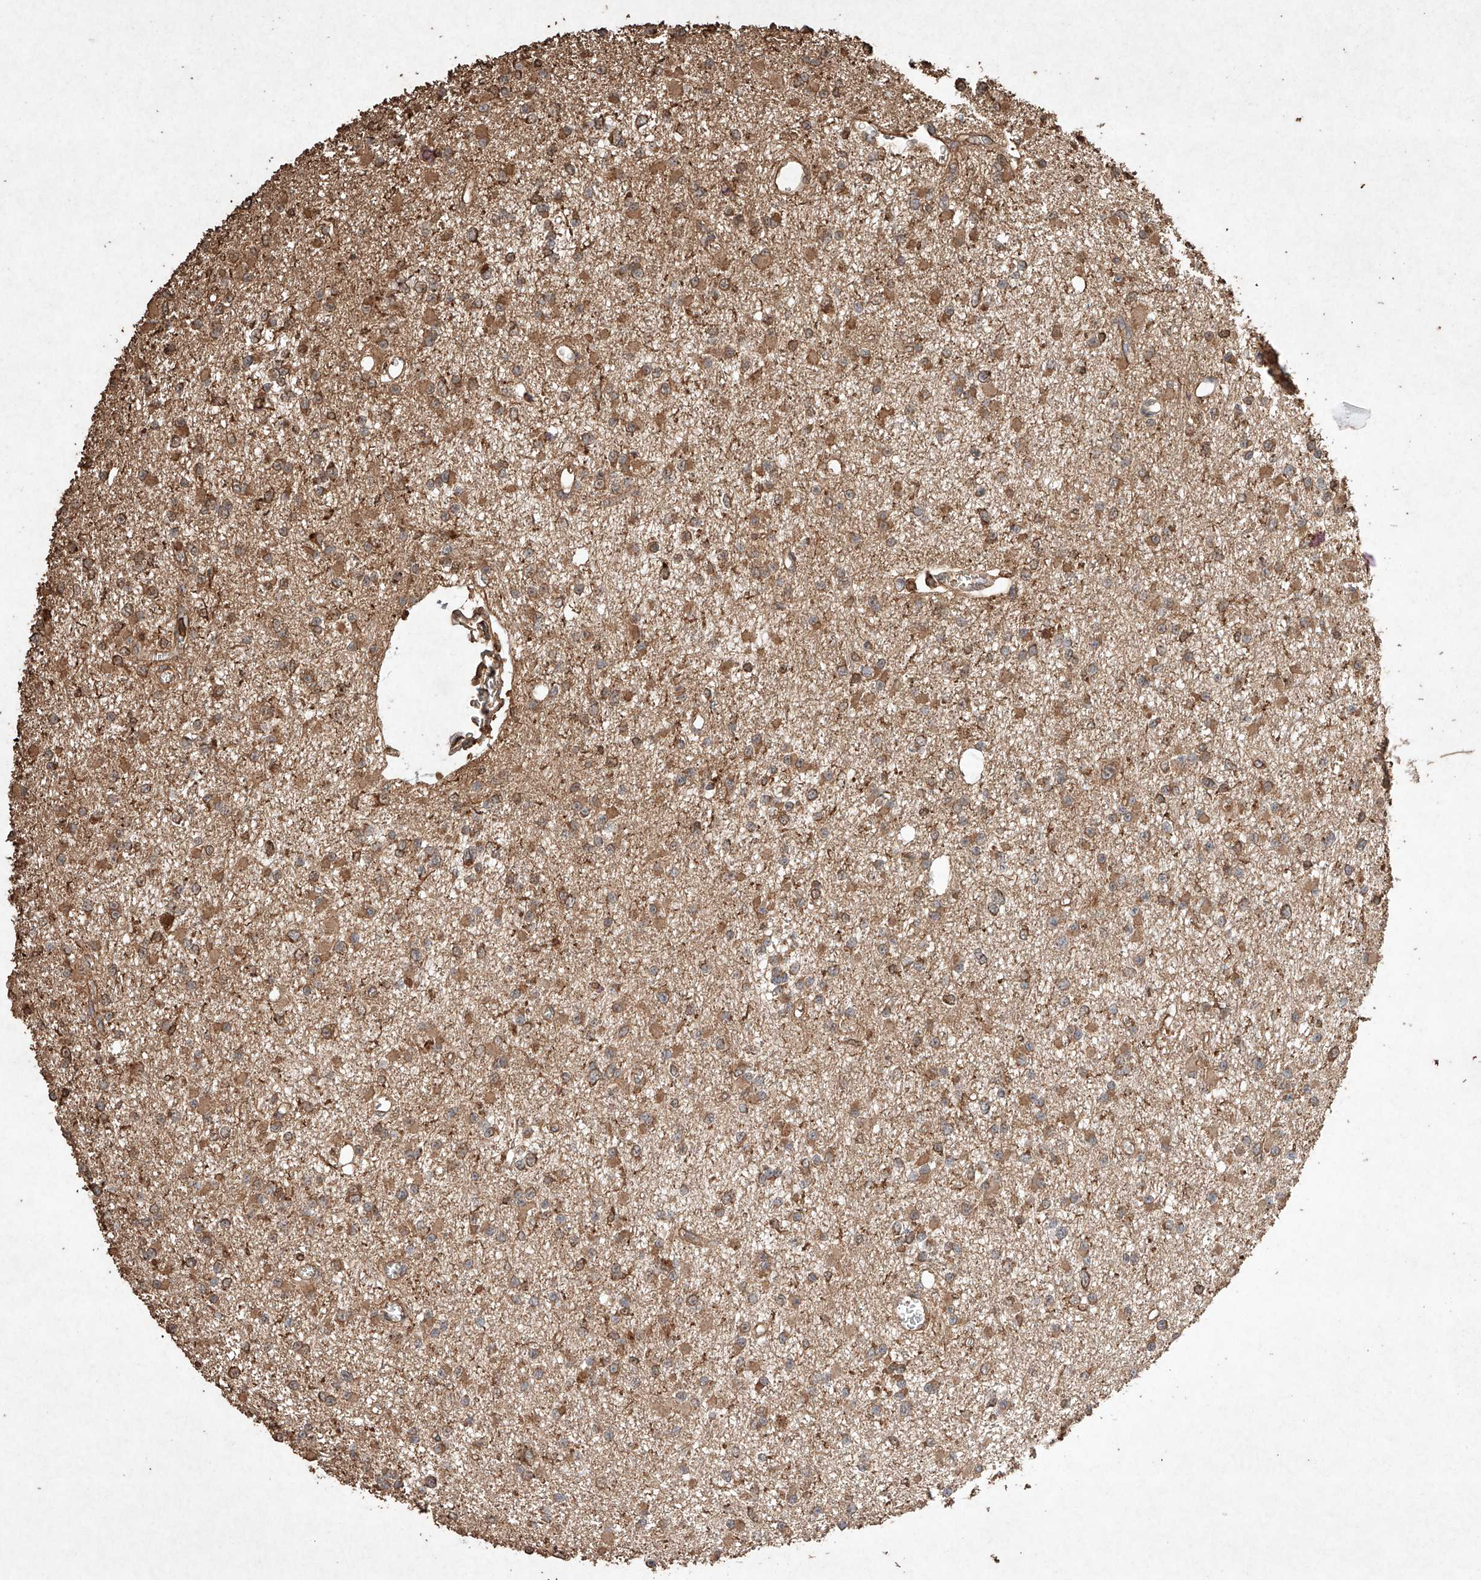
{"staining": {"intensity": "moderate", "quantity": ">75%", "location": "cytoplasmic/membranous"}, "tissue": "glioma", "cell_type": "Tumor cells", "image_type": "cancer", "snomed": [{"axis": "morphology", "description": "Glioma, malignant, Low grade"}, {"axis": "topography", "description": "Brain"}], "caption": "This photomicrograph displays IHC staining of malignant glioma (low-grade), with medium moderate cytoplasmic/membranous positivity in approximately >75% of tumor cells.", "gene": "M6PR", "patient": {"sex": "female", "age": 22}}